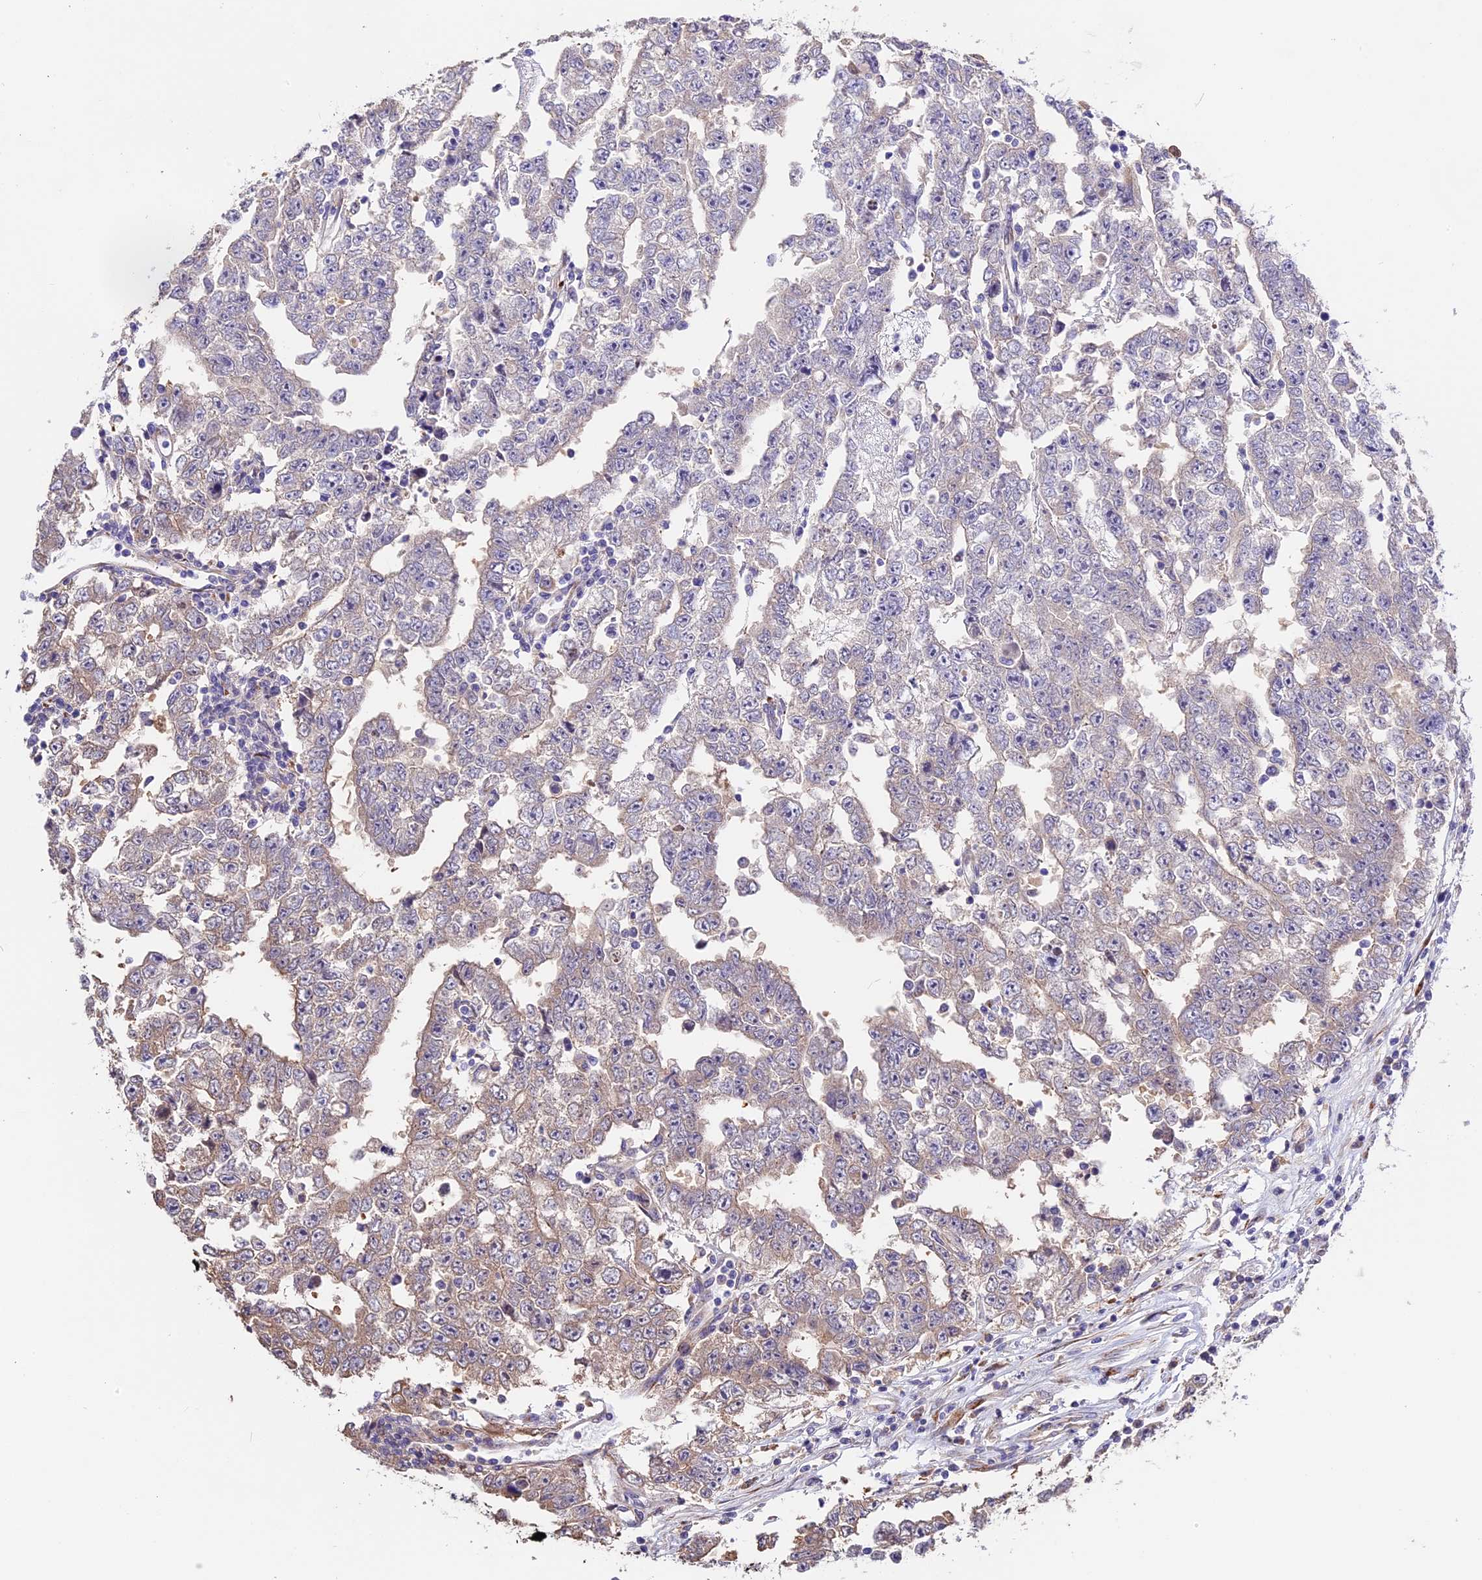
{"staining": {"intensity": "weak", "quantity": "<25%", "location": "cytoplasmic/membranous"}, "tissue": "testis cancer", "cell_type": "Tumor cells", "image_type": "cancer", "snomed": [{"axis": "morphology", "description": "Carcinoma, Embryonal, NOS"}, {"axis": "topography", "description": "Testis"}], "caption": "Tumor cells are negative for protein expression in human testis cancer.", "gene": "BSCL2", "patient": {"sex": "male", "age": 25}}